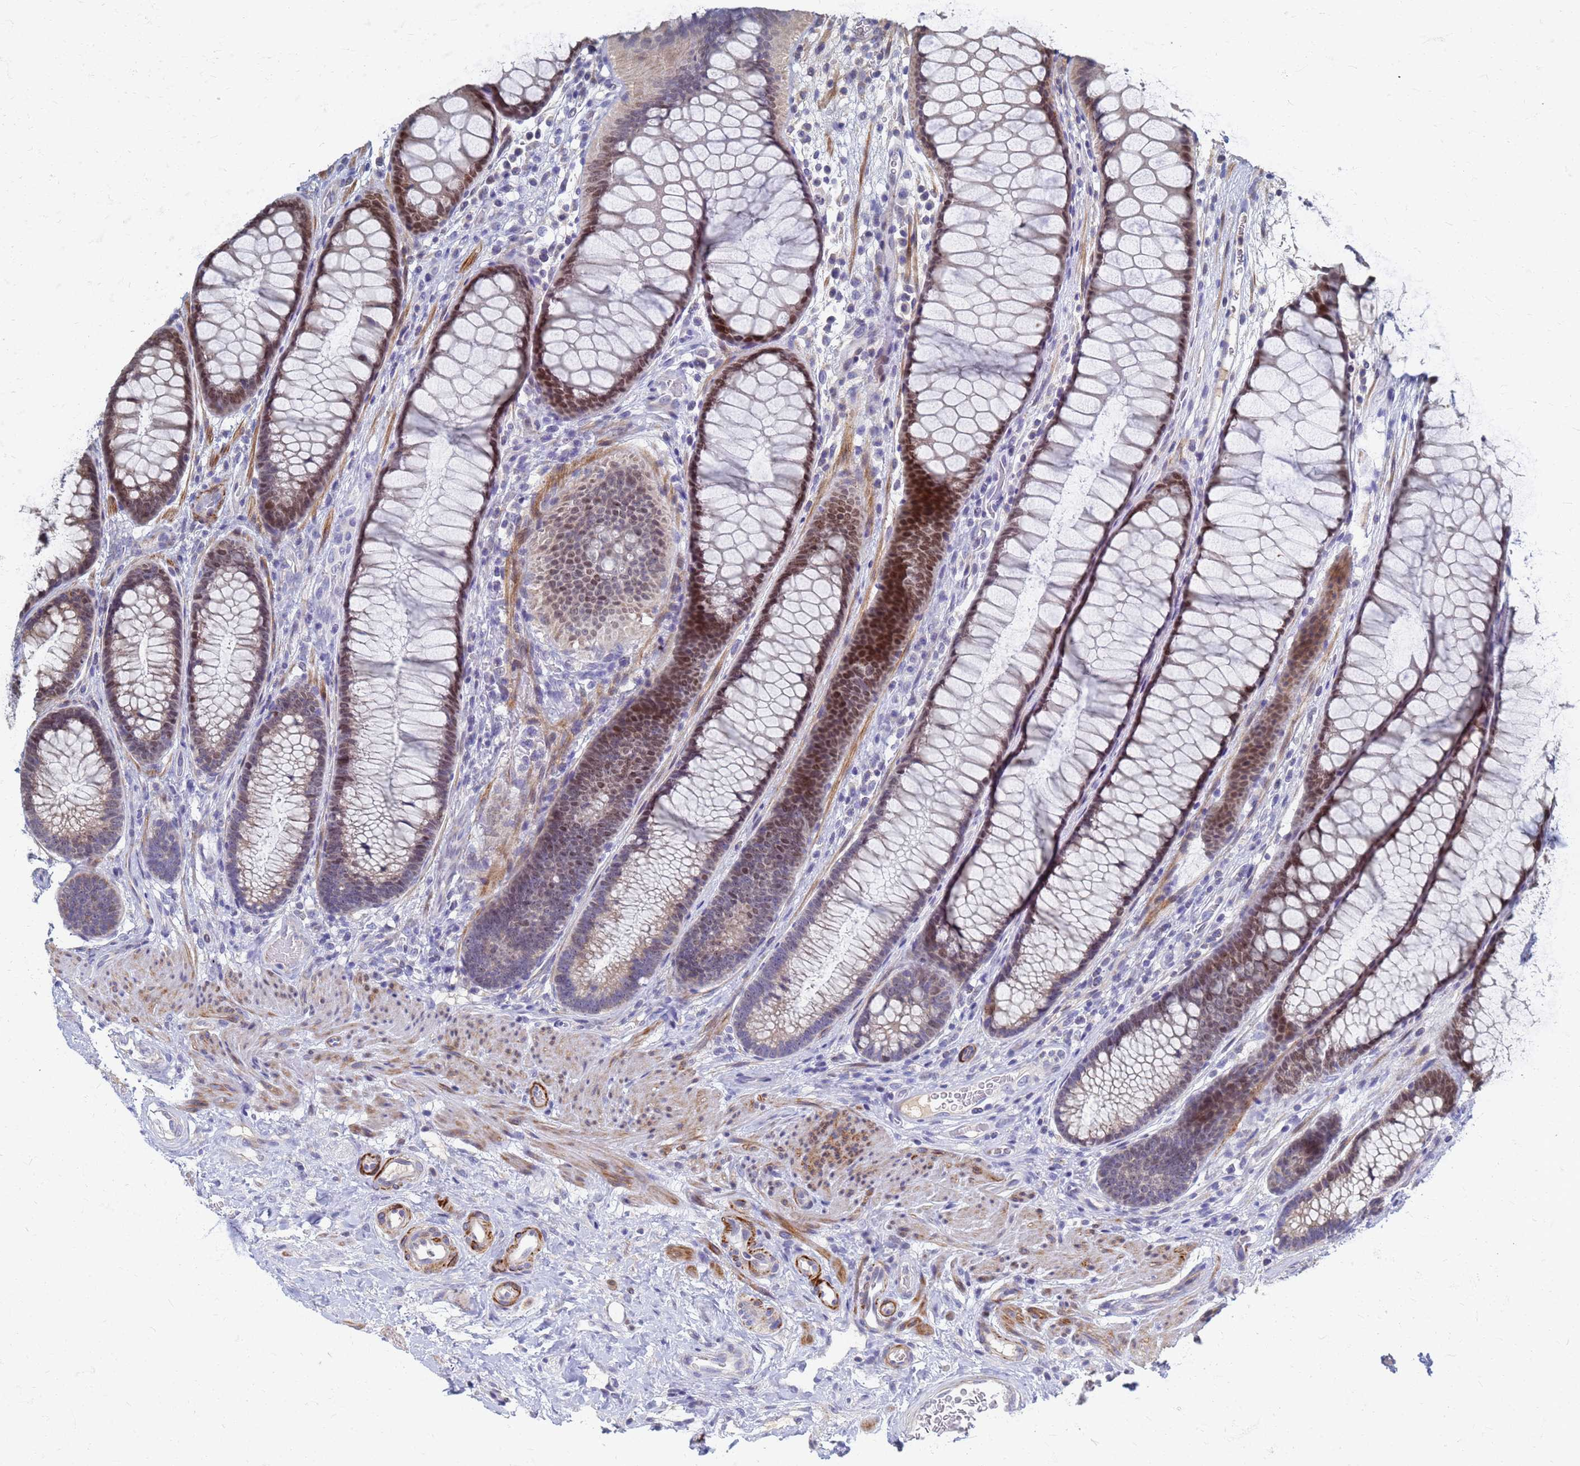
{"staining": {"intensity": "moderate", "quantity": ">75%", "location": "cytoplasmic/membranous"}, "tissue": "colon", "cell_type": "Endothelial cells", "image_type": "normal", "snomed": [{"axis": "morphology", "description": "Normal tissue, NOS"}, {"axis": "topography", "description": "Colon"}], "caption": "Immunohistochemical staining of unremarkable human colon demonstrates medium levels of moderate cytoplasmic/membranous positivity in approximately >75% of endothelial cells. Using DAB (brown) and hematoxylin (blue) stains, captured at high magnification using brightfield microscopy.", "gene": "ATPAF1", "patient": {"sex": "female", "age": 82}}